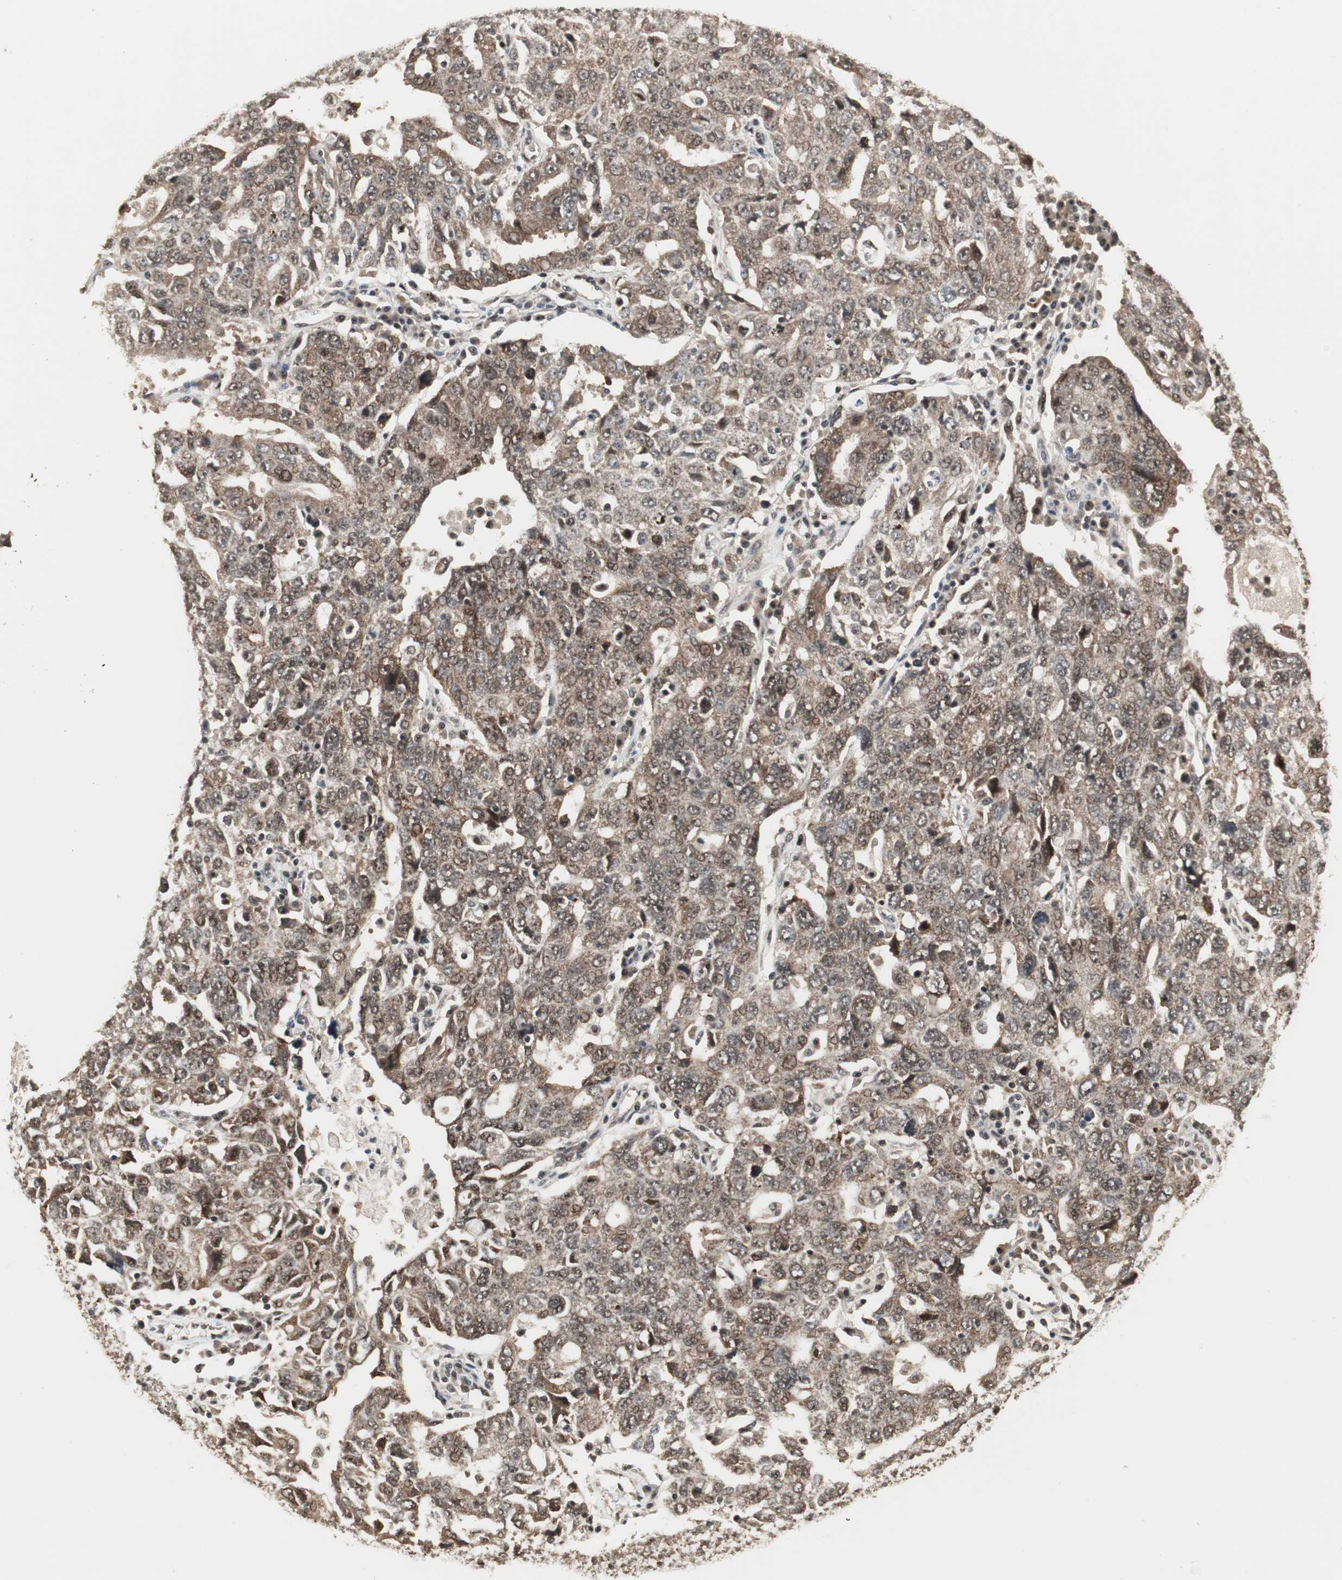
{"staining": {"intensity": "weak", "quantity": ">75%", "location": "cytoplasmic/membranous,nuclear"}, "tissue": "ovarian cancer", "cell_type": "Tumor cells", "image_type": "cancer", "snomed": [{"axis": "morphology", "description": "Carcinoma, endometroid"}, {"axis": "topography", "description": "Ovary"}], "caption": "Protein staining of ovarian cancer (endometroid carcinoma) tissue reveals weak cytoplasmic/membranous and nuclear positivity in about >75% of tumor cells.", "gene": "CSNK2B", "patient": {"sex": "female", "age": 62}}